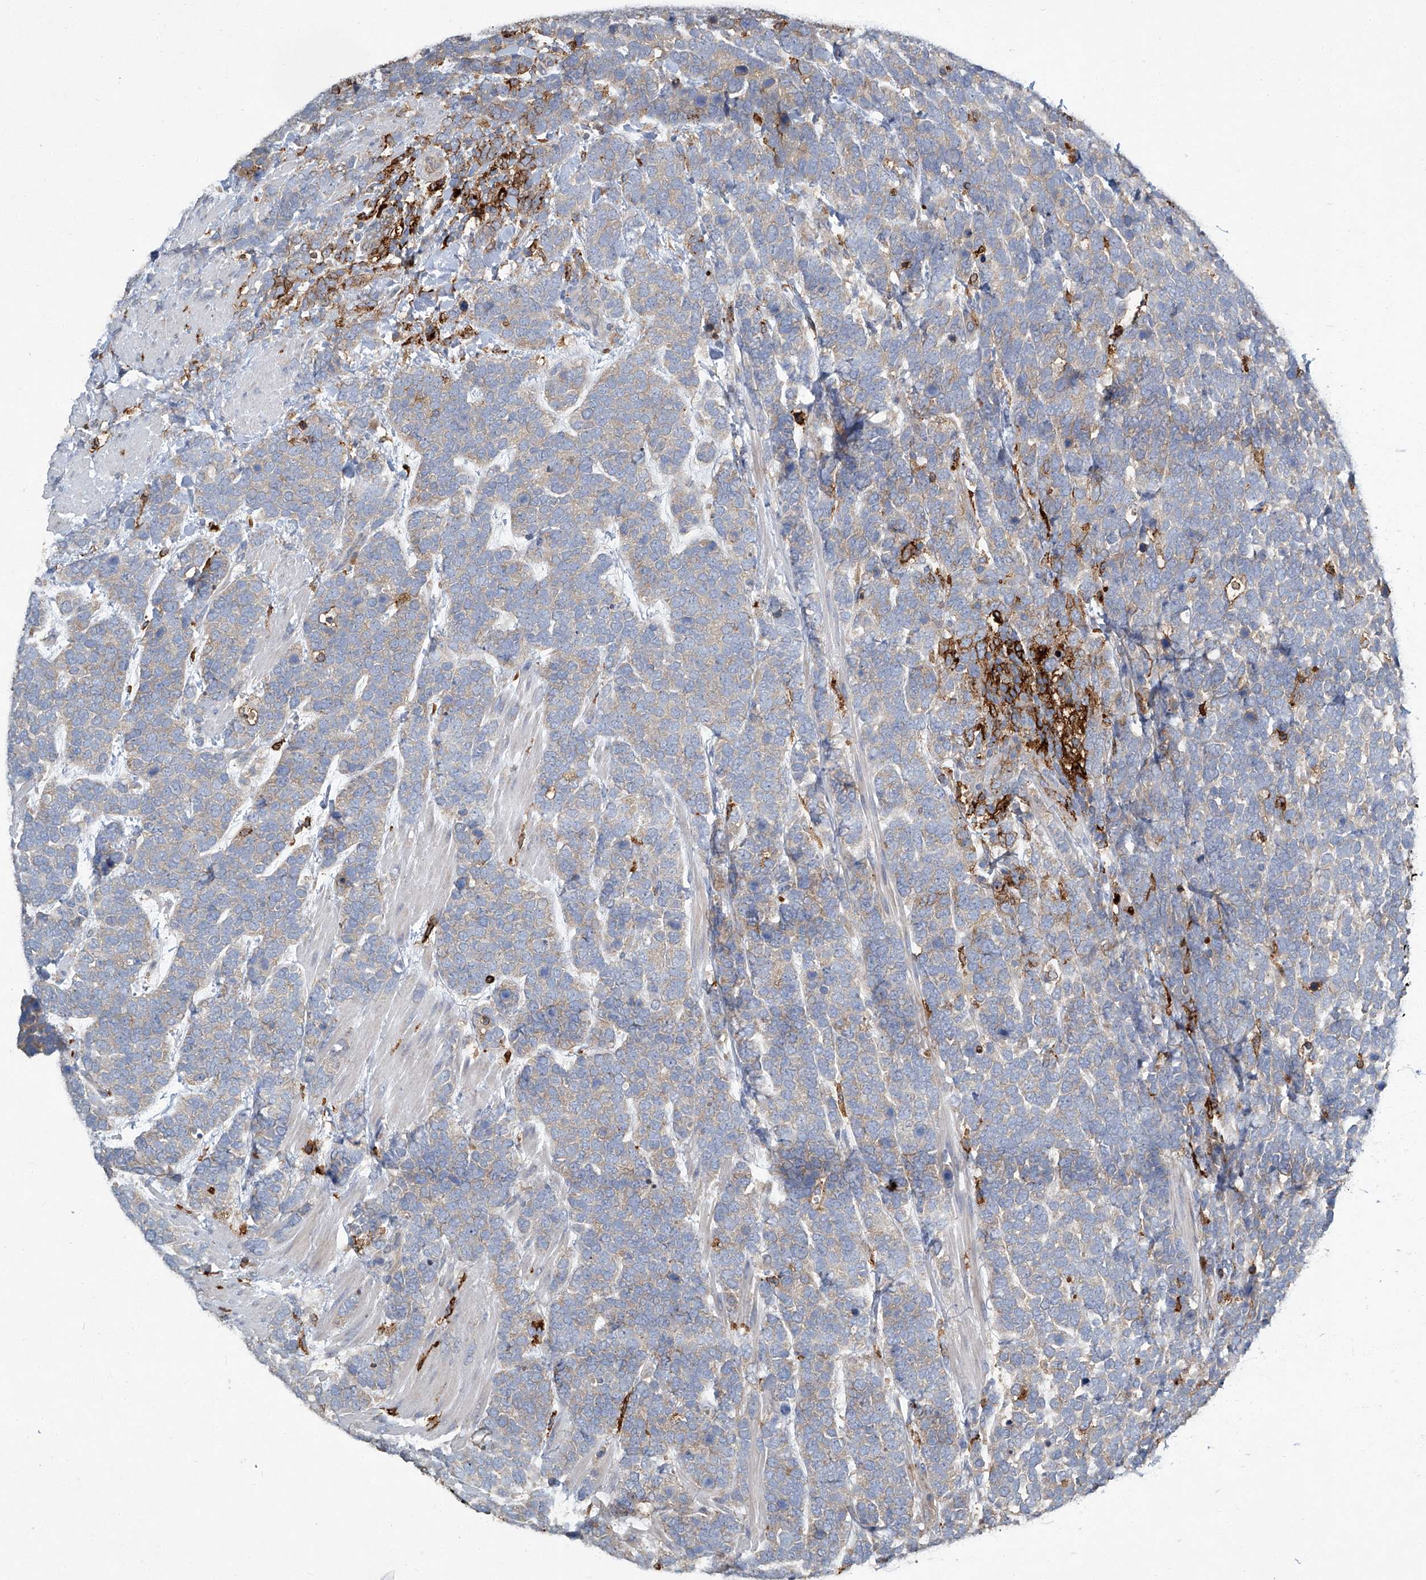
{"staining": {"intensity": "negative", "quantity": "none", "location": "none"}, "tissue": "urothelial cancer", "cell_type": "Tumor cells", "image_type": "cancer", "snomed": [{"axis": "morphology", "description": "Urothelial carcinoma, High grade"}, {"axis": "topography", "description": "Urinary bladder"}], "caption": "Immunohistochemical staining of urothelial cancer exhibits no significant staining in tumor cells.", "gene": "FAM167A", "patient": {"sex": "female", "age": 82}}